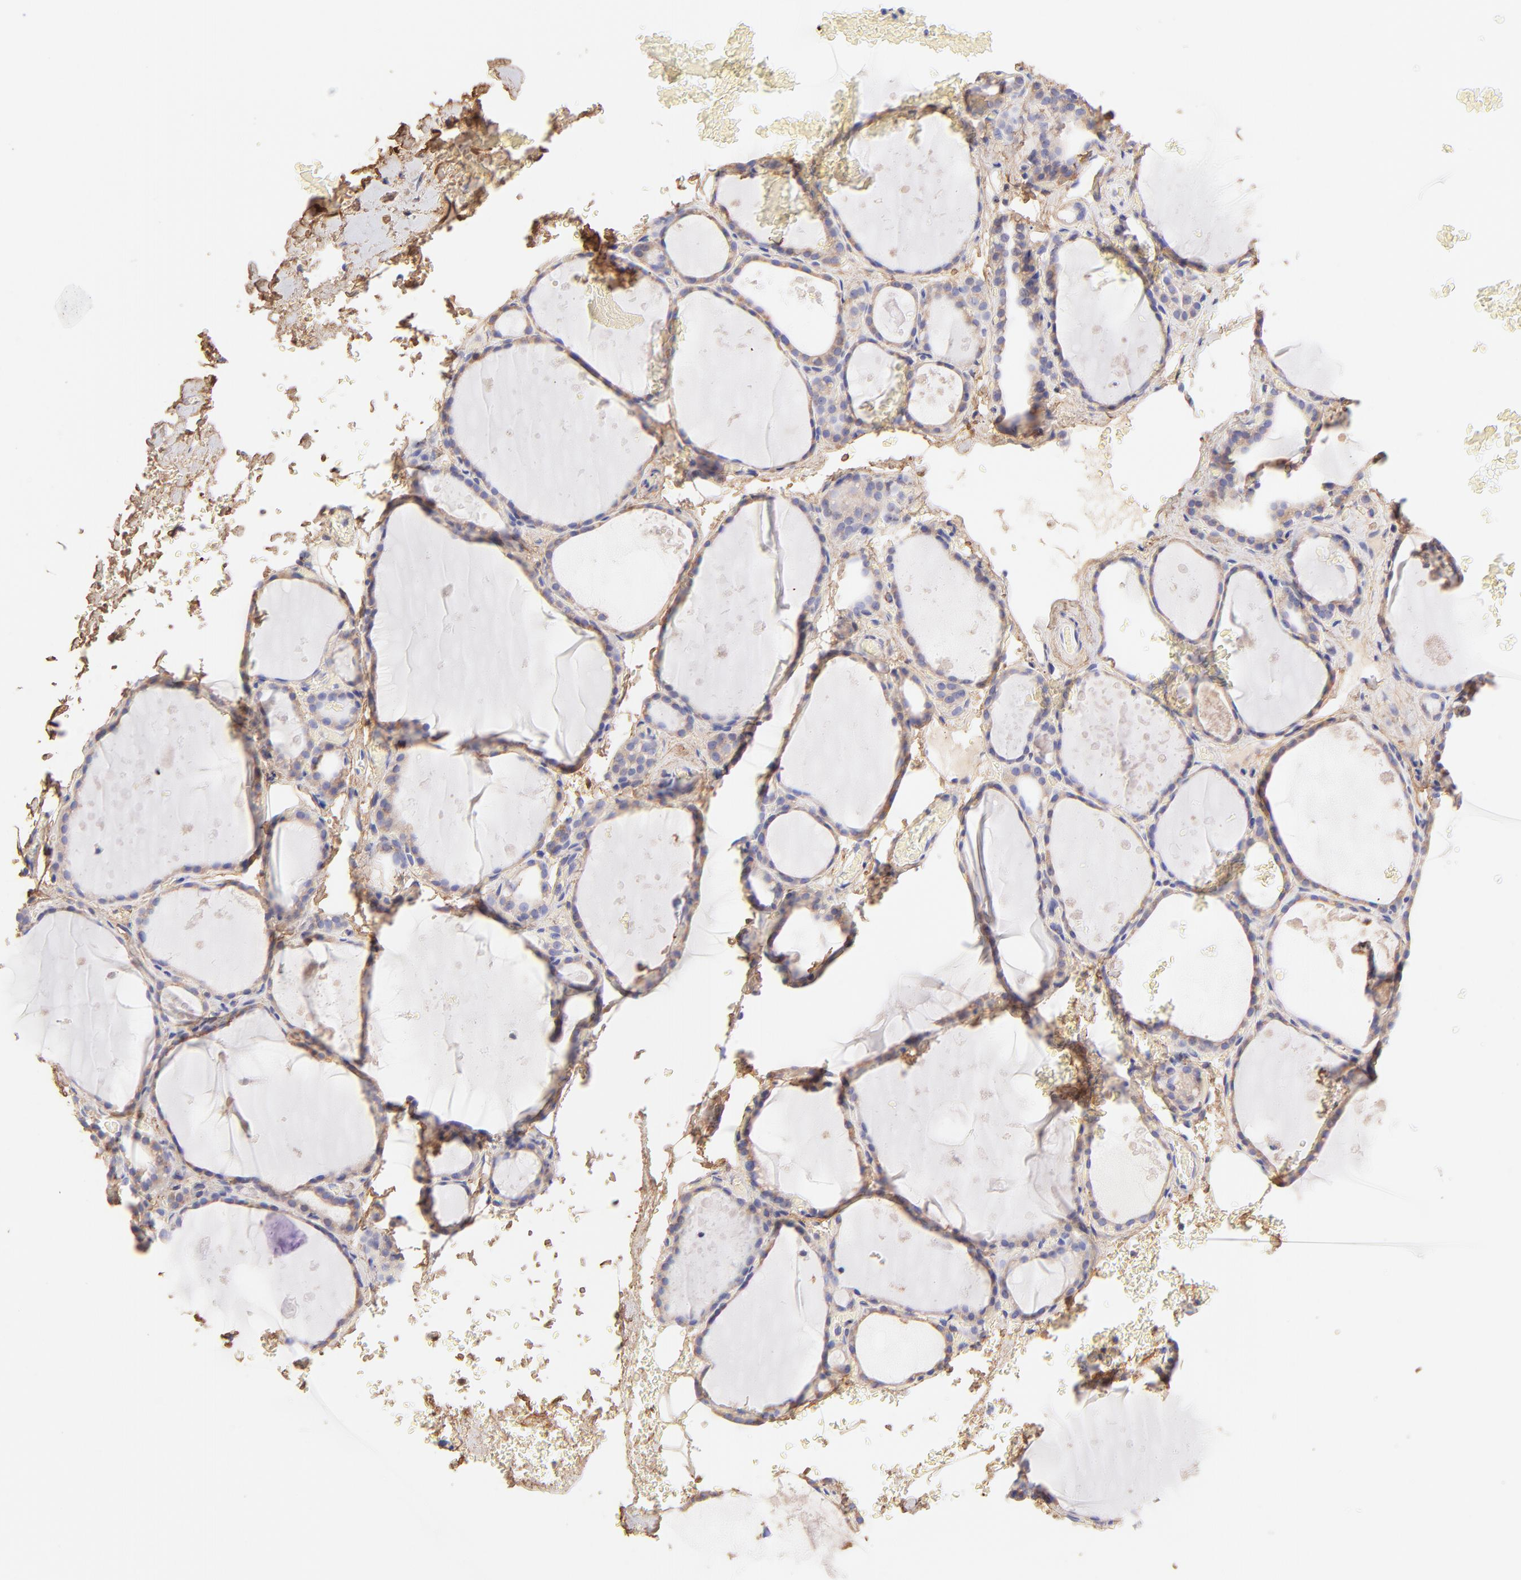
{"staining": {"intensity": "moderate", "quantity": ">75%", "location": "cytoplasmic/membranous"}, "tissue": "thyroid gland", "cell_type": "Glandular cells", "image_type": "normal", "snomed": [{"axis": "morphology", "description": "Normal tissue, NOS"}, {"axis": "topography", "description": "Thyroid gland"}], "caption": "Immunohistochemical staining of unremarkable thyroid gland demonstrates medium levels of moderate cytoplasmic/membranous staining in about >75% of glandular cells.", "gene": "BGN", "patient": {"sex": "male", "age": 61}}